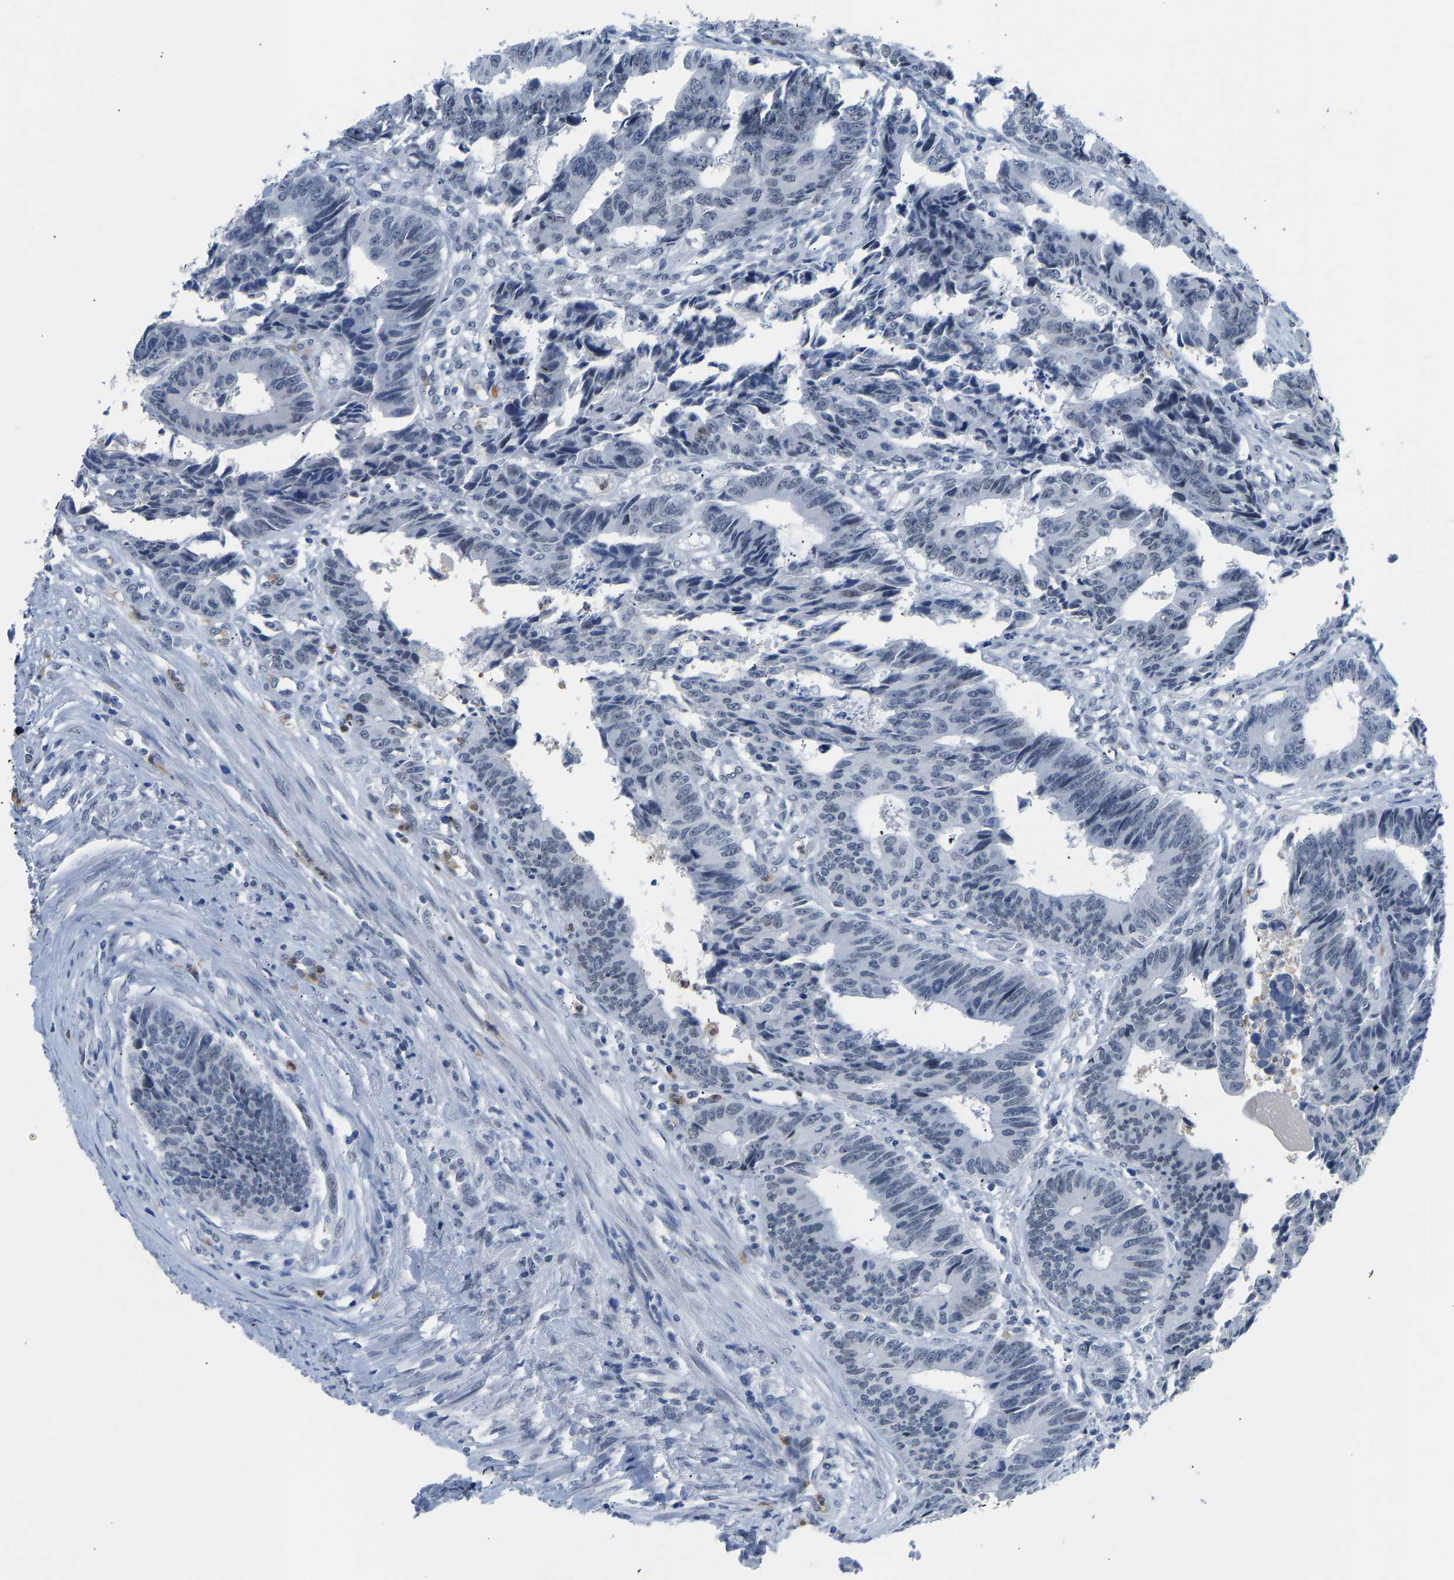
{"staining": {"intensity": "negative", "quantity": "none", "location": "none"}, "tissue": "colorectal cancer", "cell_type": "Tumor cells", "image_type": "cancer", "snomed": [{"axis": "morphology", "description": "Adenocarcinoma, NOS"}, {"axis": "topography", "description": "Rectum"}], "caption": "Immunohistochemistry of human colorectal adenocarcinoma demonstrates no expression in tumor cells. Brightfield microscopy of immunohistochemistry (IHC) stained with DAB (brown) and hematoxylin (blue), captured at high magnification.", "gene": "TXNDC2", "patient": {"sex": "male", "age": 84}}